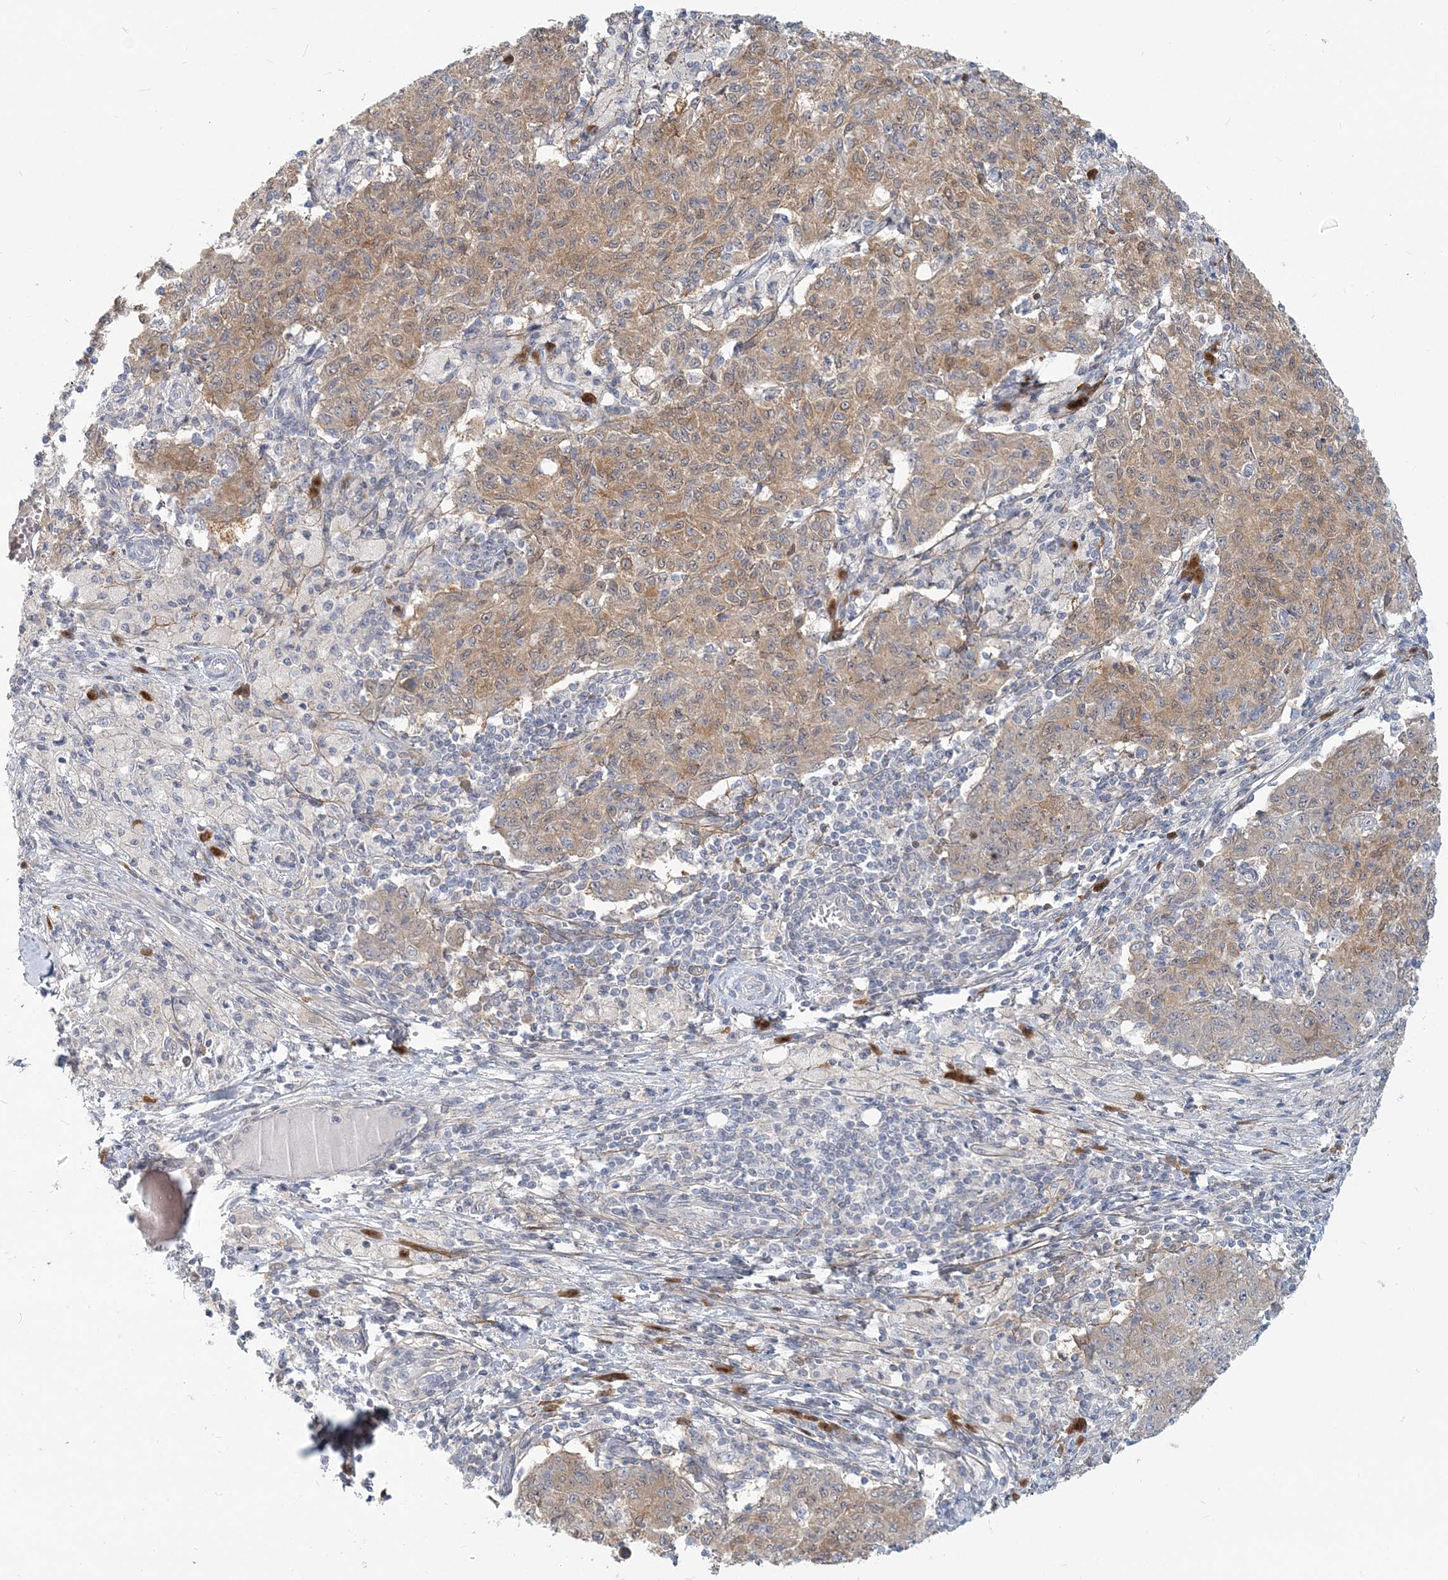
{"staining": {"intensity": "weak", "quantity": "25%-75%", "location": "cytoplasmic/membranous"}, "tissue": "ovarian cancer", "cell_type": "Tumor cells", "image_type": "cancer", "snomed": [{"axis": "morphology", "description": "Carcinoma, endometroid"}, {"axis": "topography", "description": "Ovary"}], "caption": "Protein expression analysis of human ovarian cancer (endometroid carcinoma) reveals weak cytoplasmic/membranous positivity in about 25%-75% of tumor cells.", "gene": "GMPPA", "patient": {"sex": "female", "age": 42}}